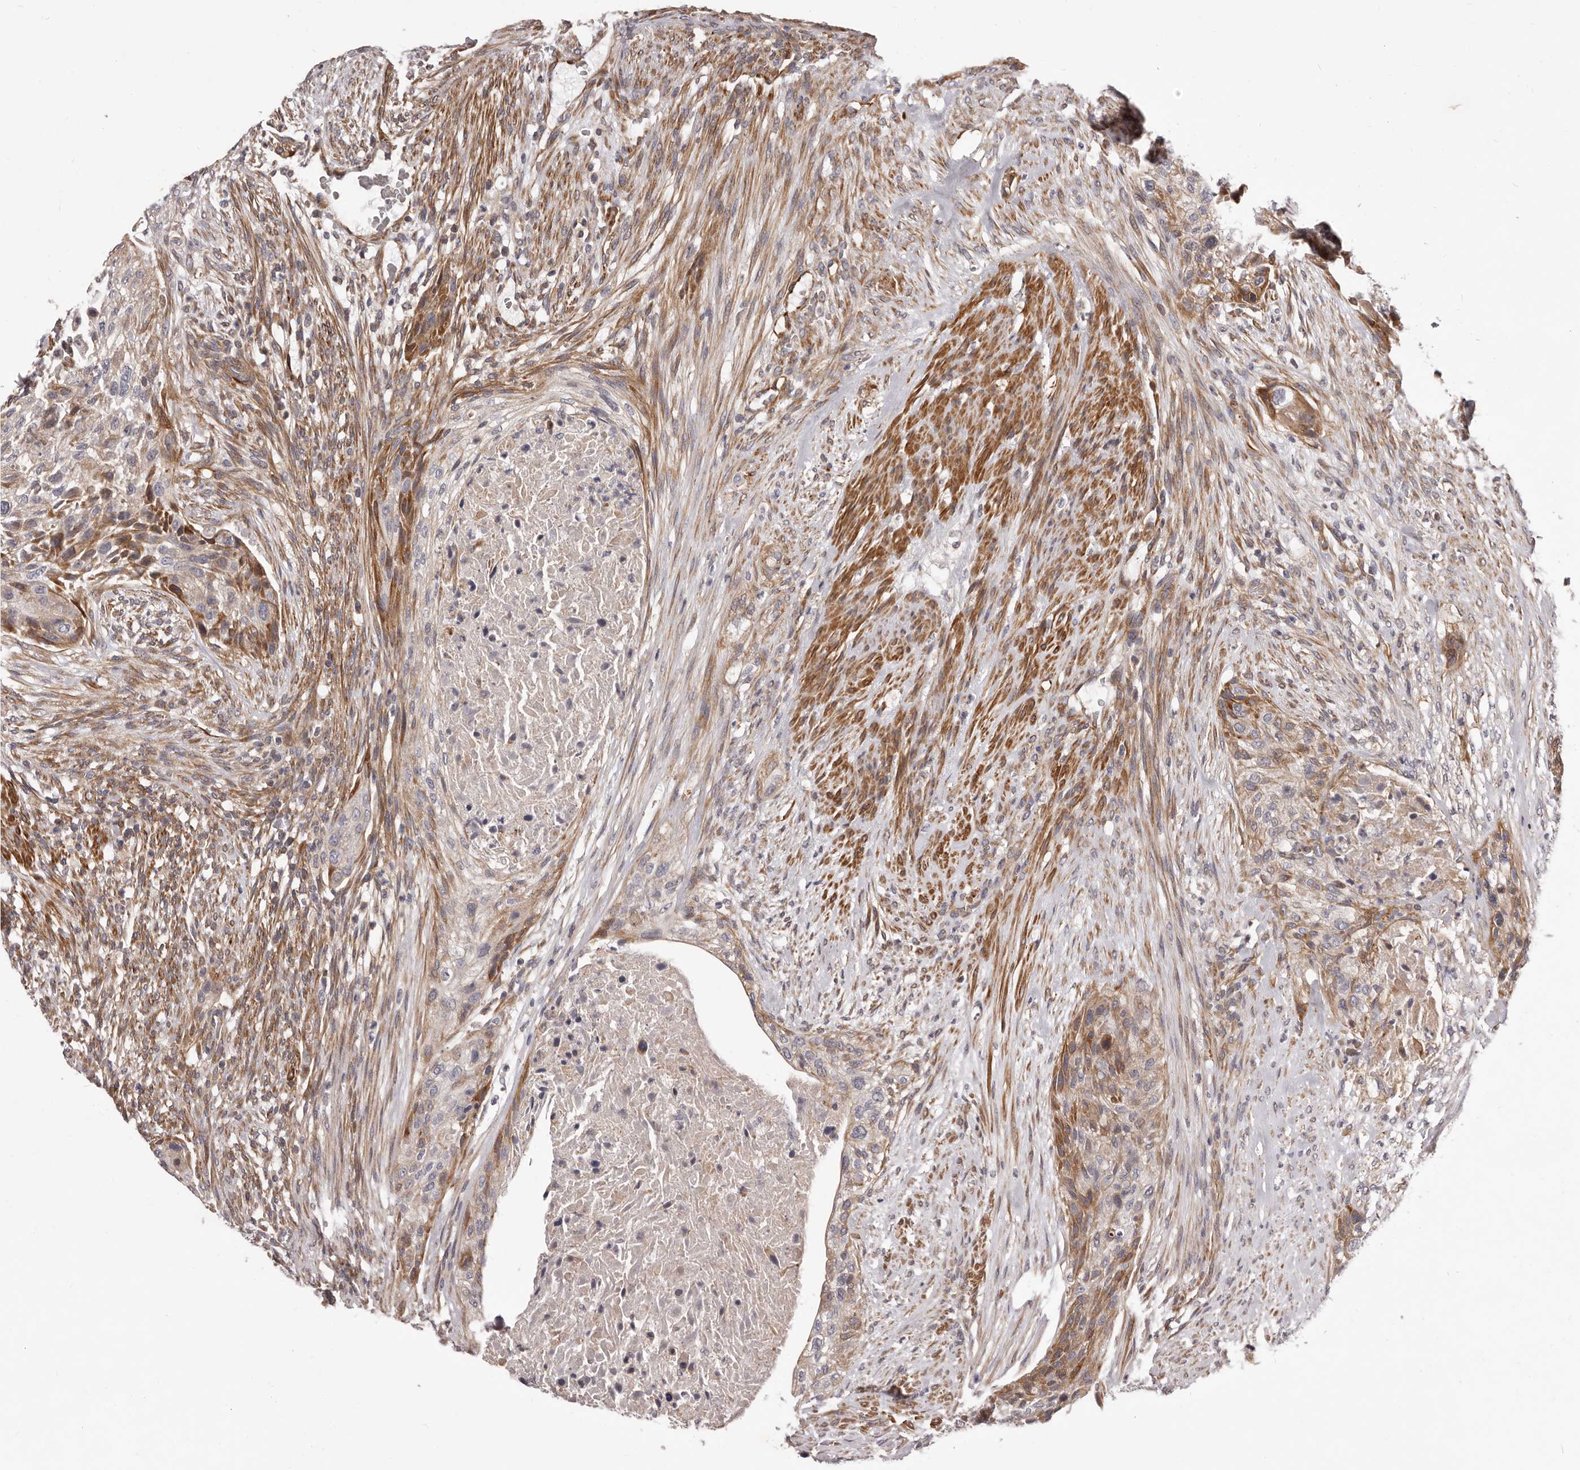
{"staining": {"intensity": "moderate", "quantity": "25%-75%", "location": "cytoplasmic/membranous"}, "tissue": "urothelial cancer", "cell_type": "Tumor cells", "image_type": "cancer", "snomed": [{"axis": "morphology", "description": "Urothelial carcinoma, High grade"}, {"axis": "topography", "description": "Urinary bladder"}], "caption": "Approximately 25%-75% of tumor cells in urothelial cancer display moderate cytoplasmic/membranous protein expression as visualized by brown immunohistochemical staining.", "gene": "ALPK1", "patient": {"sex": "male", "age": 35}}